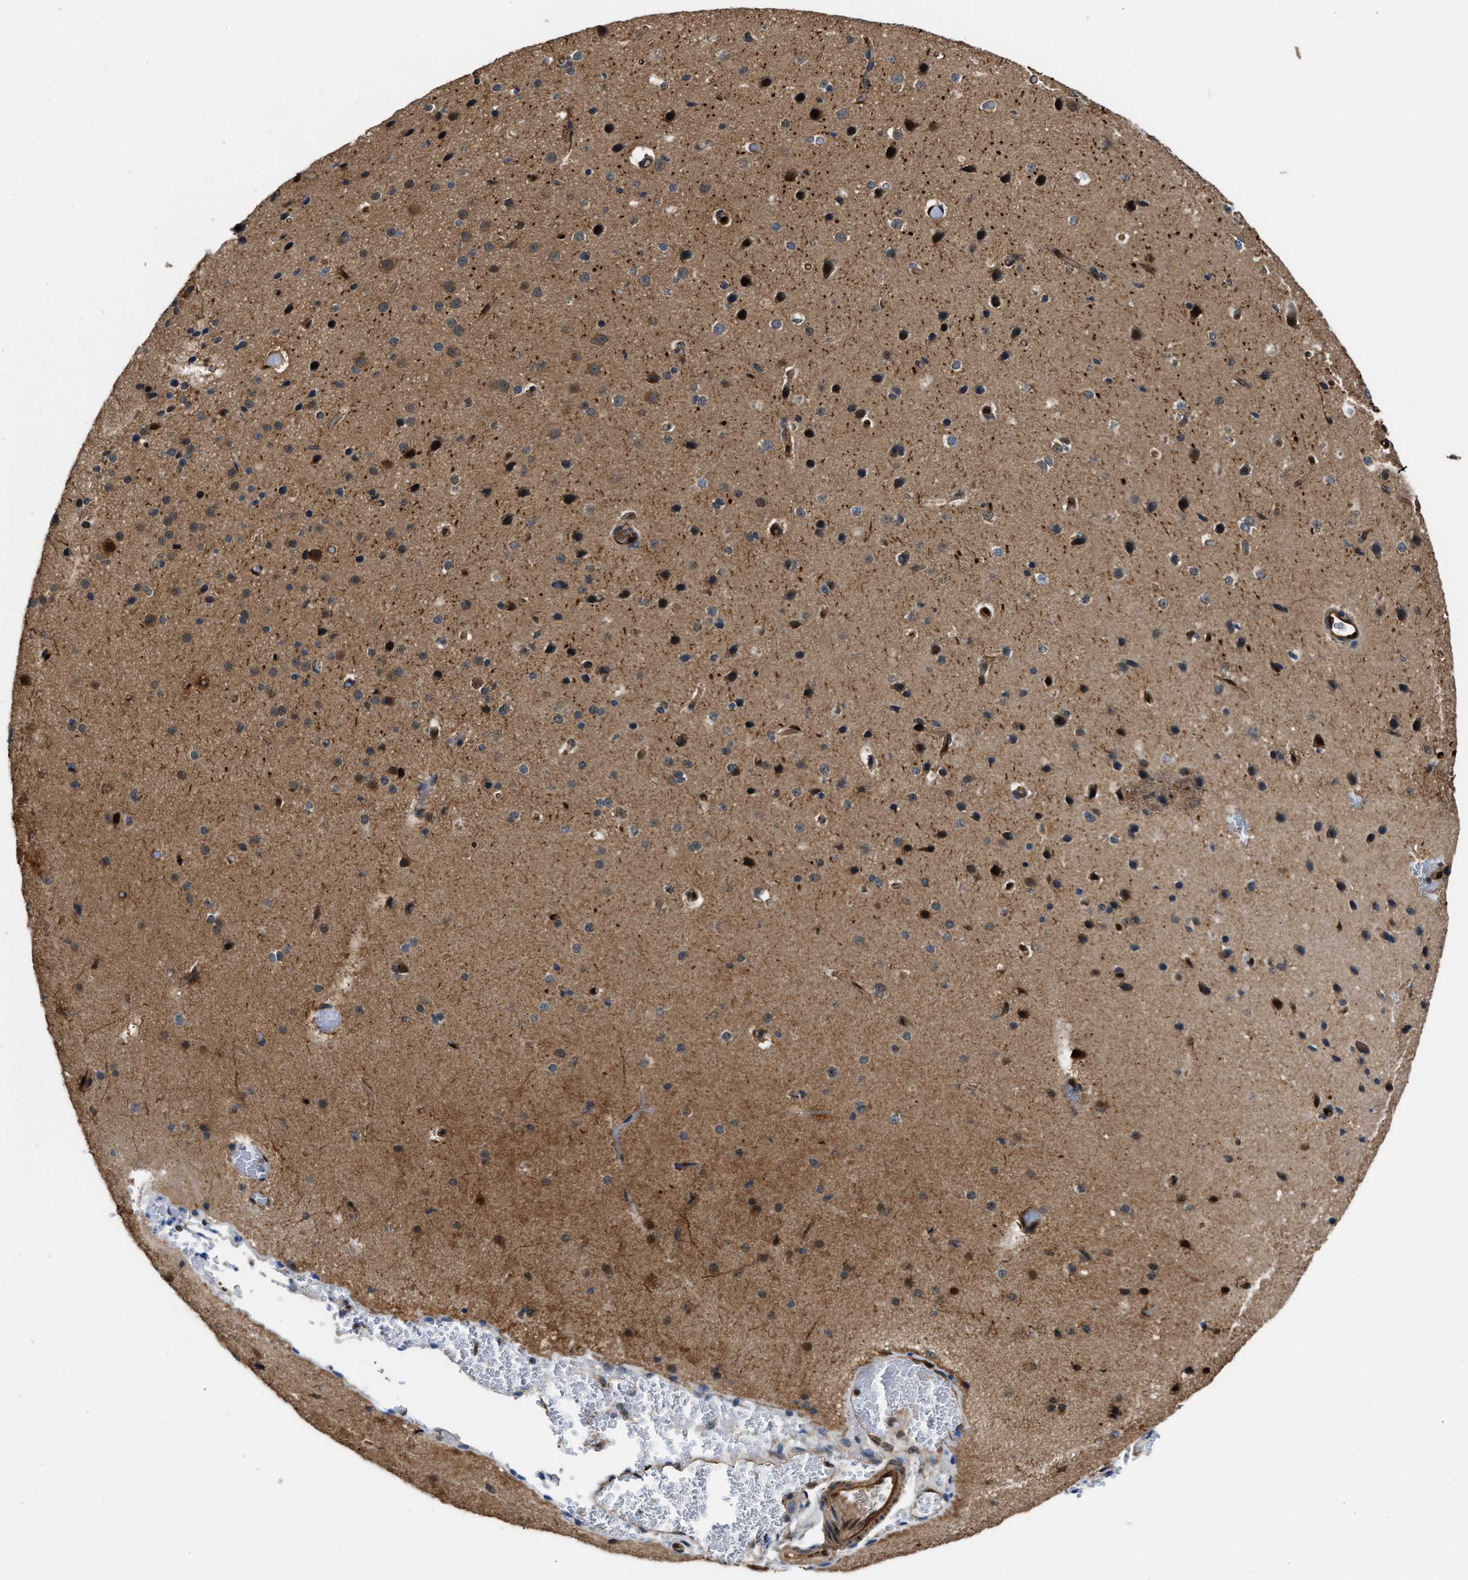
{"staining": {"intensity": "moderate", "quantity": ">75%", "location": "cytoplasmic/membranous"}, "tissue": "cerebral cortex", "cell_type": "Endothelial cells", "image_type": "normal", "snomed": [{"axis": "morphology", "description": "Normal tissue, NOS"}, {"axis": "morphology", "description": "Developmental malformation"}, {"axis": "topography", "description": "Cerebral cortex"}], "caption": "The photomicrograph exhibits staining of unremarkable cerebral cortex, revealing moderate cytoplasmic/membranous protein staining (brown color) within endothelial cells. The staining was performed using DAB to visualize the protein expression in brown, while the nuclei were stained in blue with hematoxylin (Magnification: 20x).", "gene": "PPA1", "patient": {"sex": "female", "age": 30}}